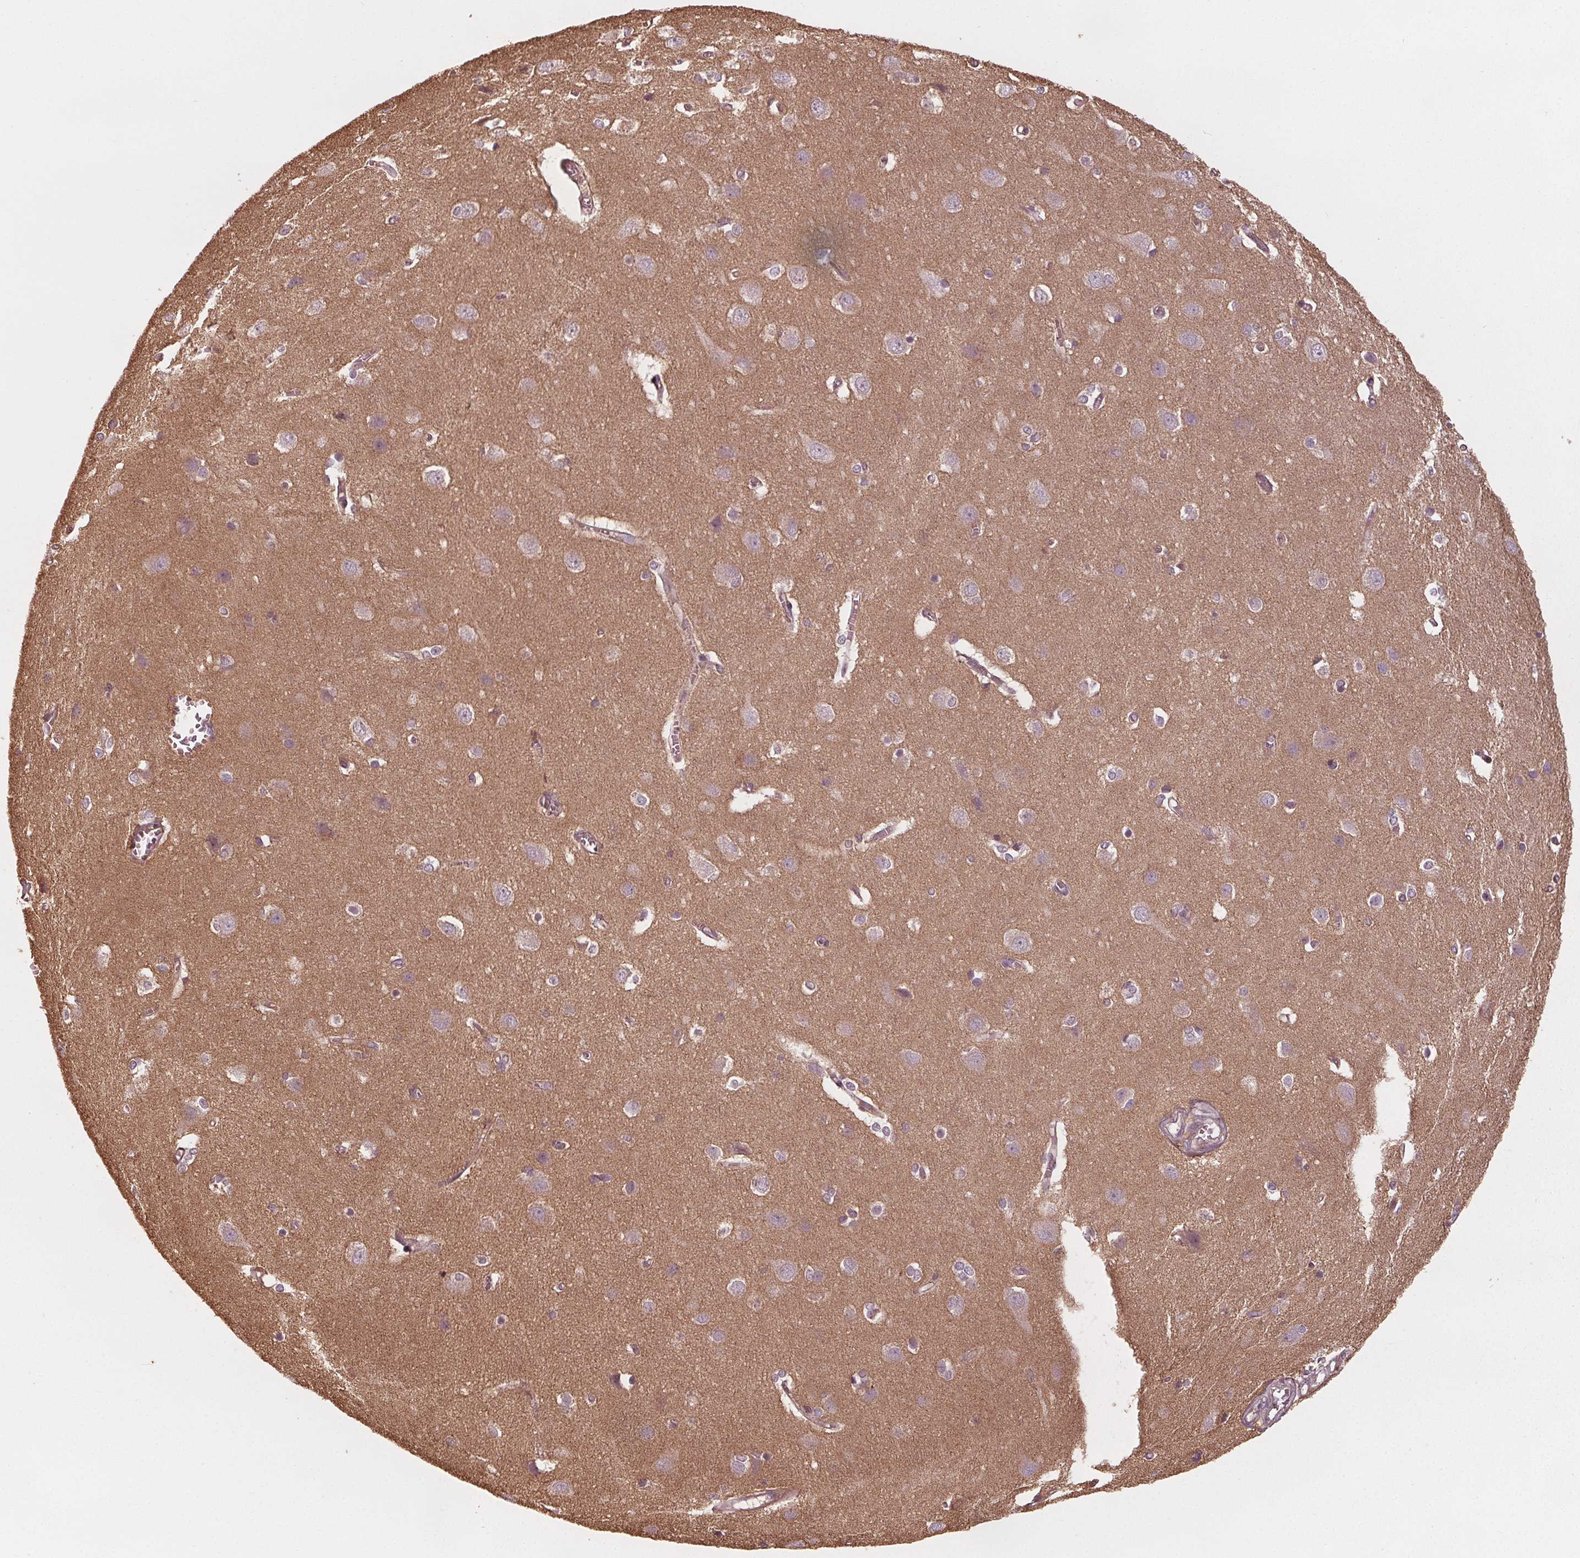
{"staining": {"intensity": "weak", "quantity": "25%-75%", "location": "cytoplasmic/membranous"}, "tissue": "cerebral cortex", "cell_type": "Endothelial cells", "image_type": "normal", "snomed": [{"axis": "morphology", "description": "Normal tissue, NOS"}, {"axis": "topography", "description": "Cerebral cortex"}], "caption": "About 25%-75% of endothelial cells in benign cerebral cortex display weak cytoplasmic/membranous protein positivity as visualized by brown immunohistochemical staining.", "gene": "GNB2", "patient": {"sex": "male", "age": 37}}